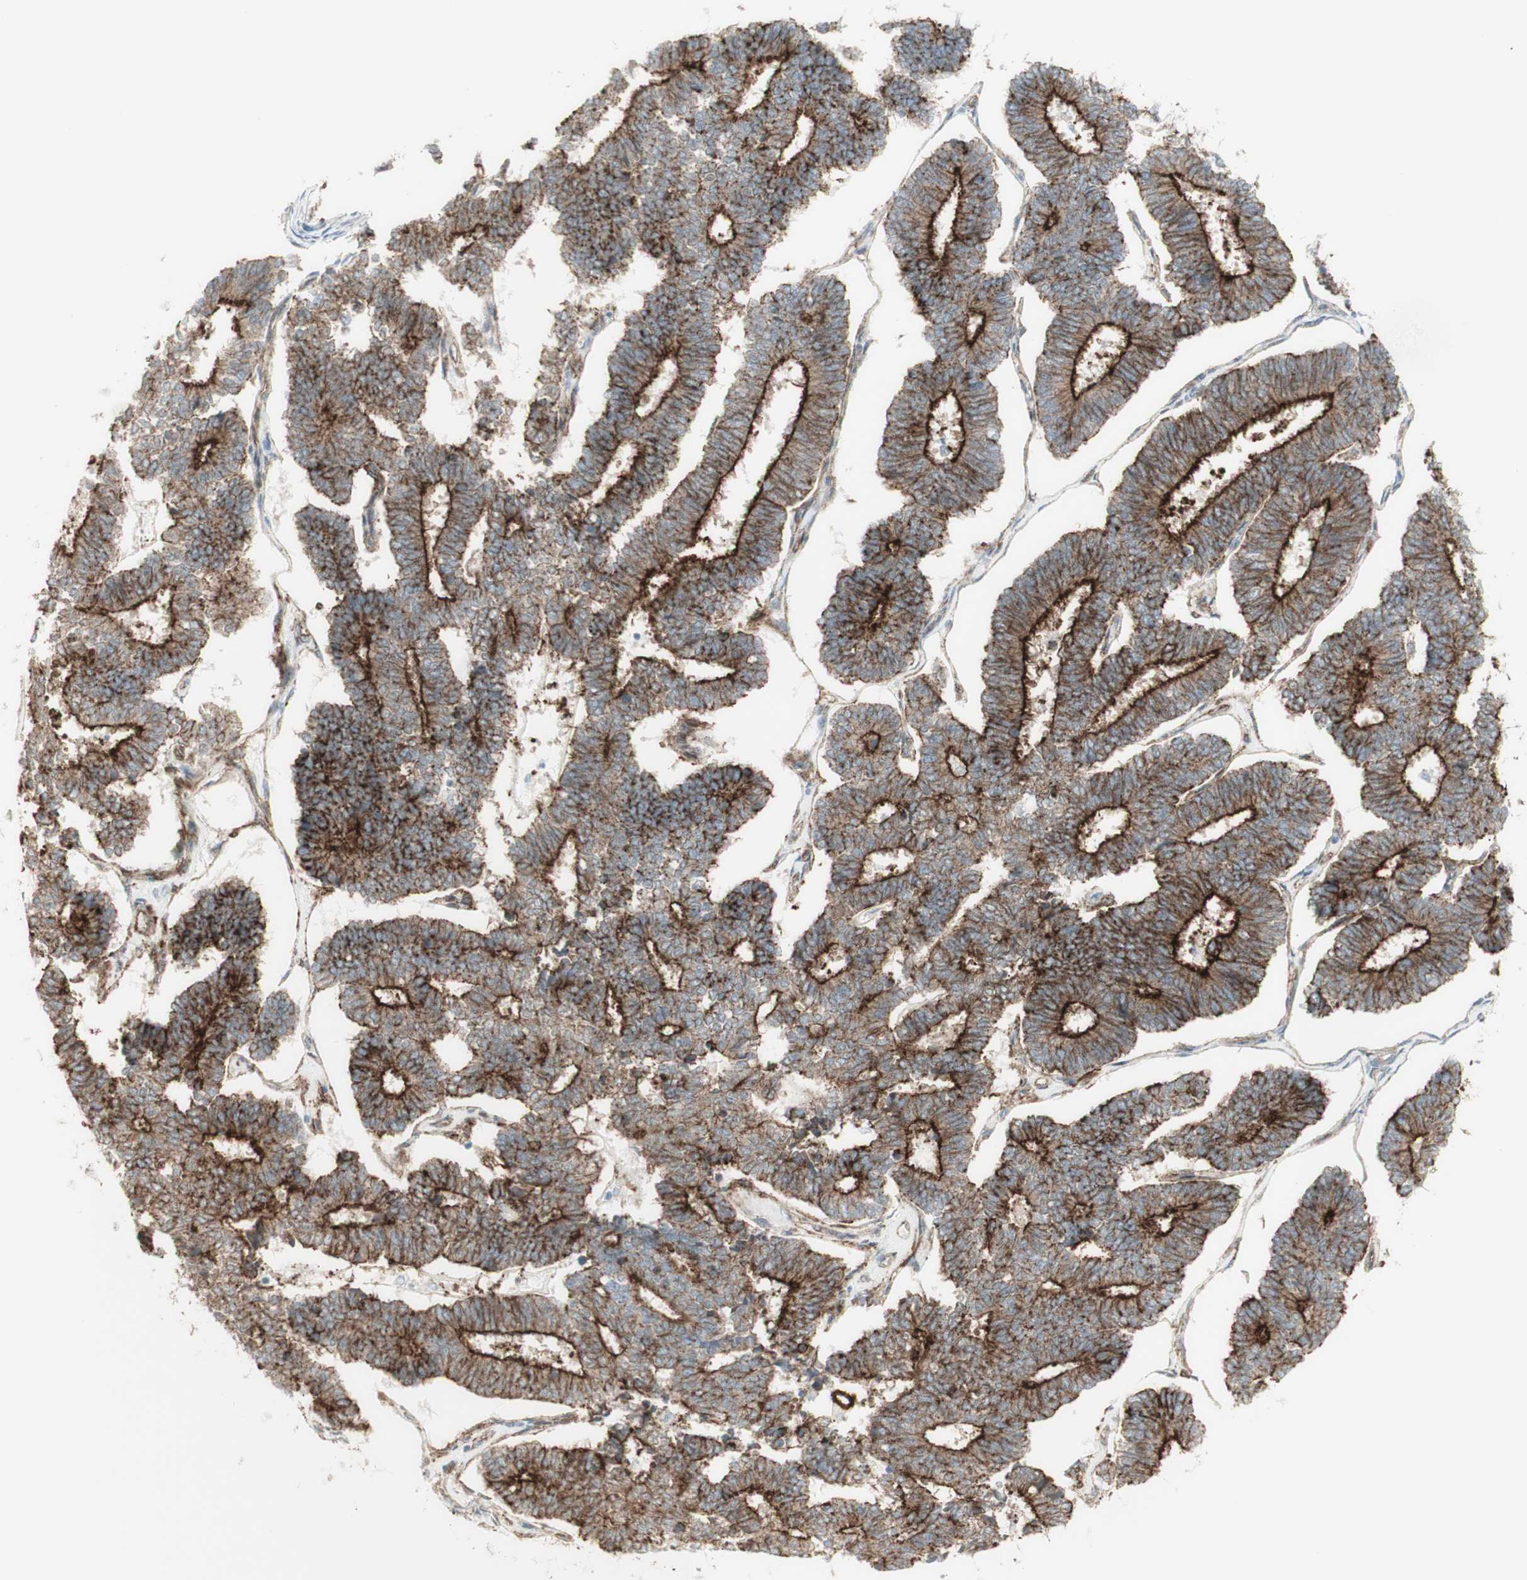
{"staining": {"intensity": "moderate", "quantity": ">75%", "location": "cytoplasmic/membranous"}, "tissue": "endometrial cancer", "cell_type": "Tumor cells", "image_type": "cancer", "snomed": [{"axis": "morphology", "description": "Adenocarcinoma, NOS"}, {"axis": "topography", "description": "Endometrium"}], "caption": "Moderate cytoplasmic/membranous positivity is appreciated in approximately >75% of tumor cells in endometrial cancer.", "gene": "MYO6", "patient": {"sex": "female", "age": 70}}